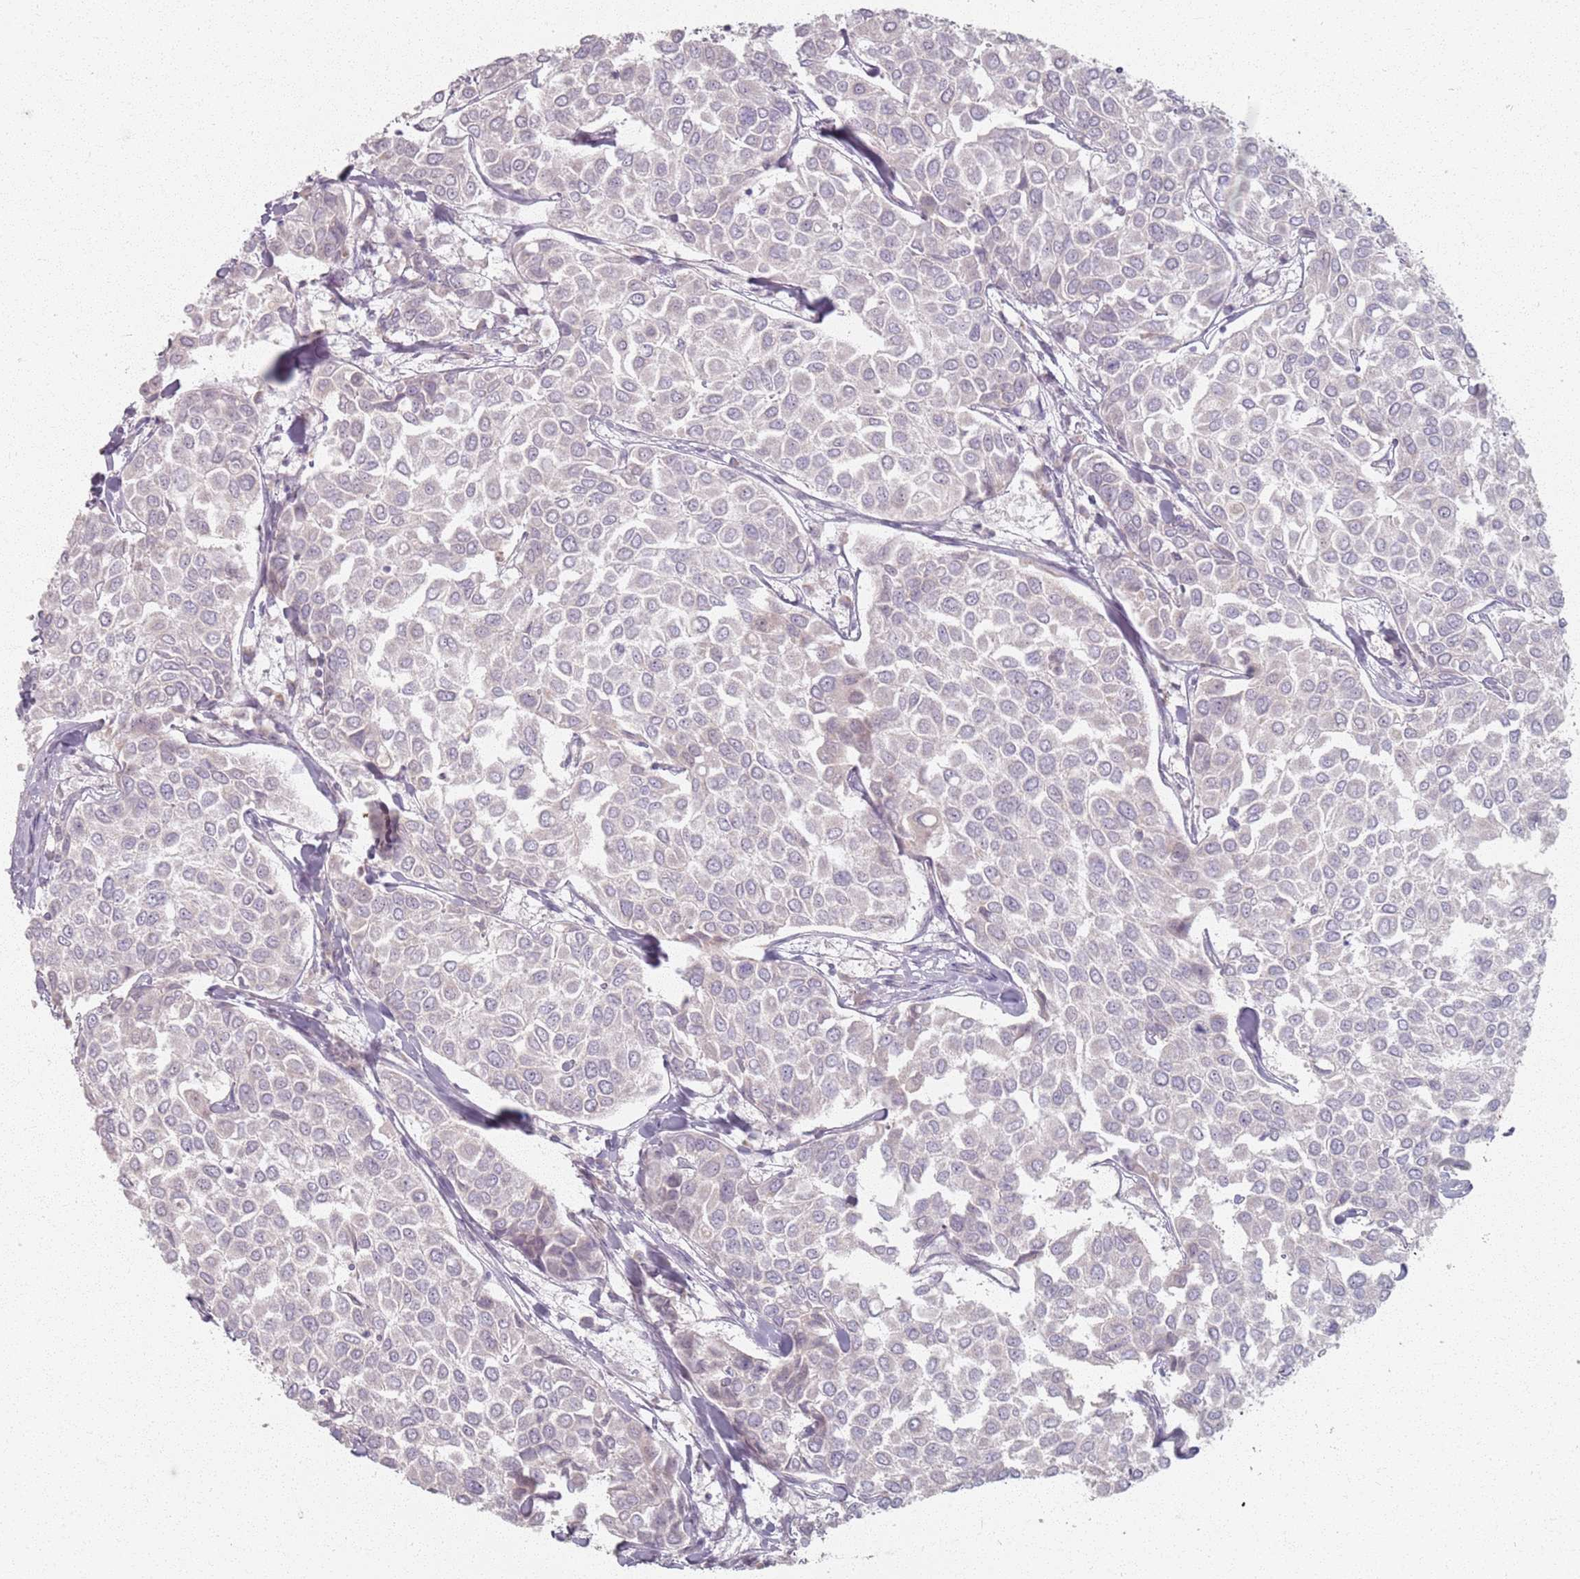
{"staining": {"intensity": "negative", "quantity": "none", "location": "none"}, "tissue": "breast cancer", "cell_type": "Tumor cells", "image_type": "cancer", "snomed": [{"axis": "morphology", "description": "Duct carcinoma"}, {"axis": "topography", "description": "Breast"}], "caption": "Tumor cells are negative for brown protein staining in breast cancer (intraductal carcinoma). The staining is performed using DAB brown chromogen with nuclei counter-stained in using hematoxylin.", "gene": "PKD2L2", "patient": {"sex": "female", "age": 55}}